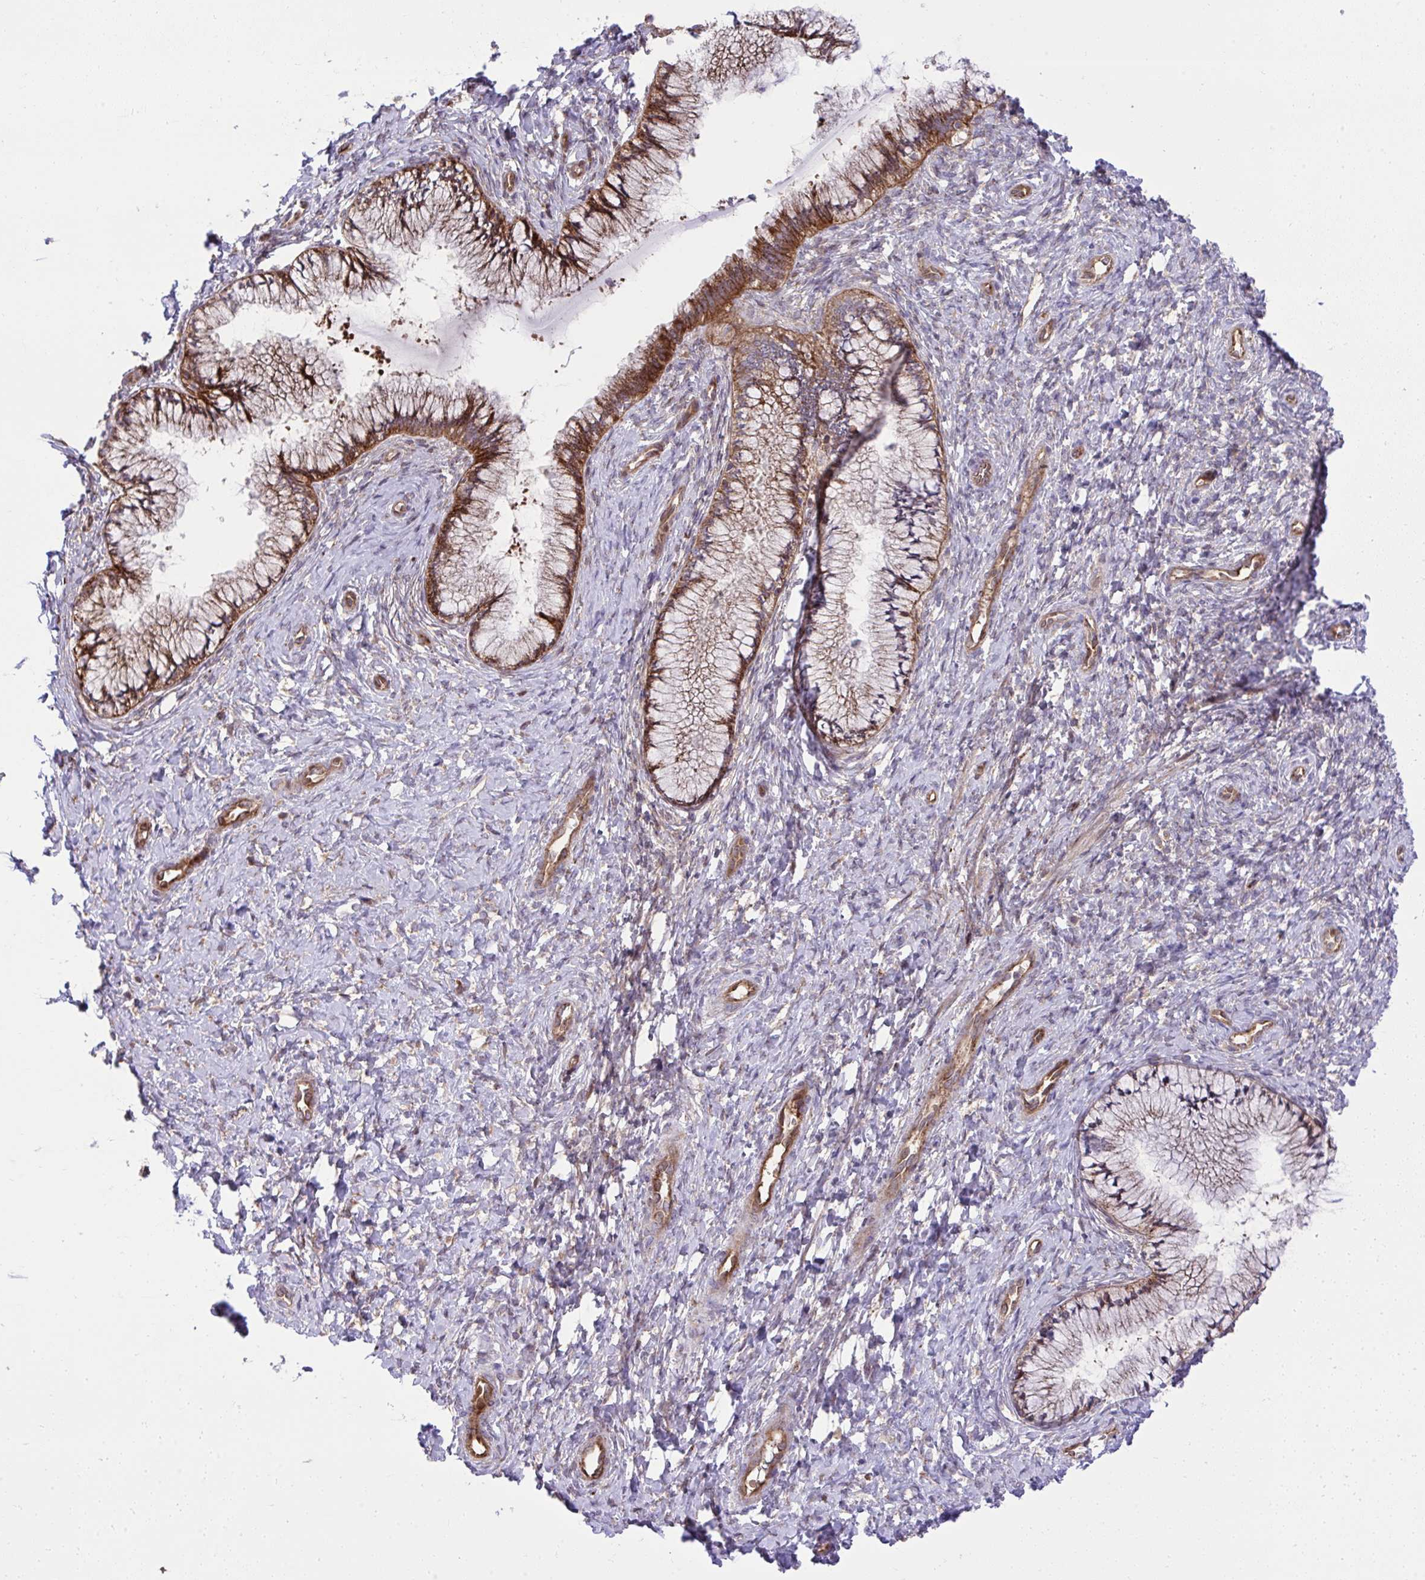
{"staining": {"intensity": "moderate", "quantity": "25%-75%", "location": "cytoplasmic/membranous"}, "tissue": "cervix", "cell_type": "Glandular cells", "image_type": "normal", "snomed": [{"axis": "morphology", "description": "Normal tissue, NOS"}, {"axis": "topography", "description": "Cervix"}], "caption": "There is medium levels of moderate cytoplasmic/membranous positivity in glandular cells of unremarkable cervix, as demonstrated by immunohistochemical staining (brown color).", "gene": "NMNAT3", "patient": {"sex": "female", "age": 37}}